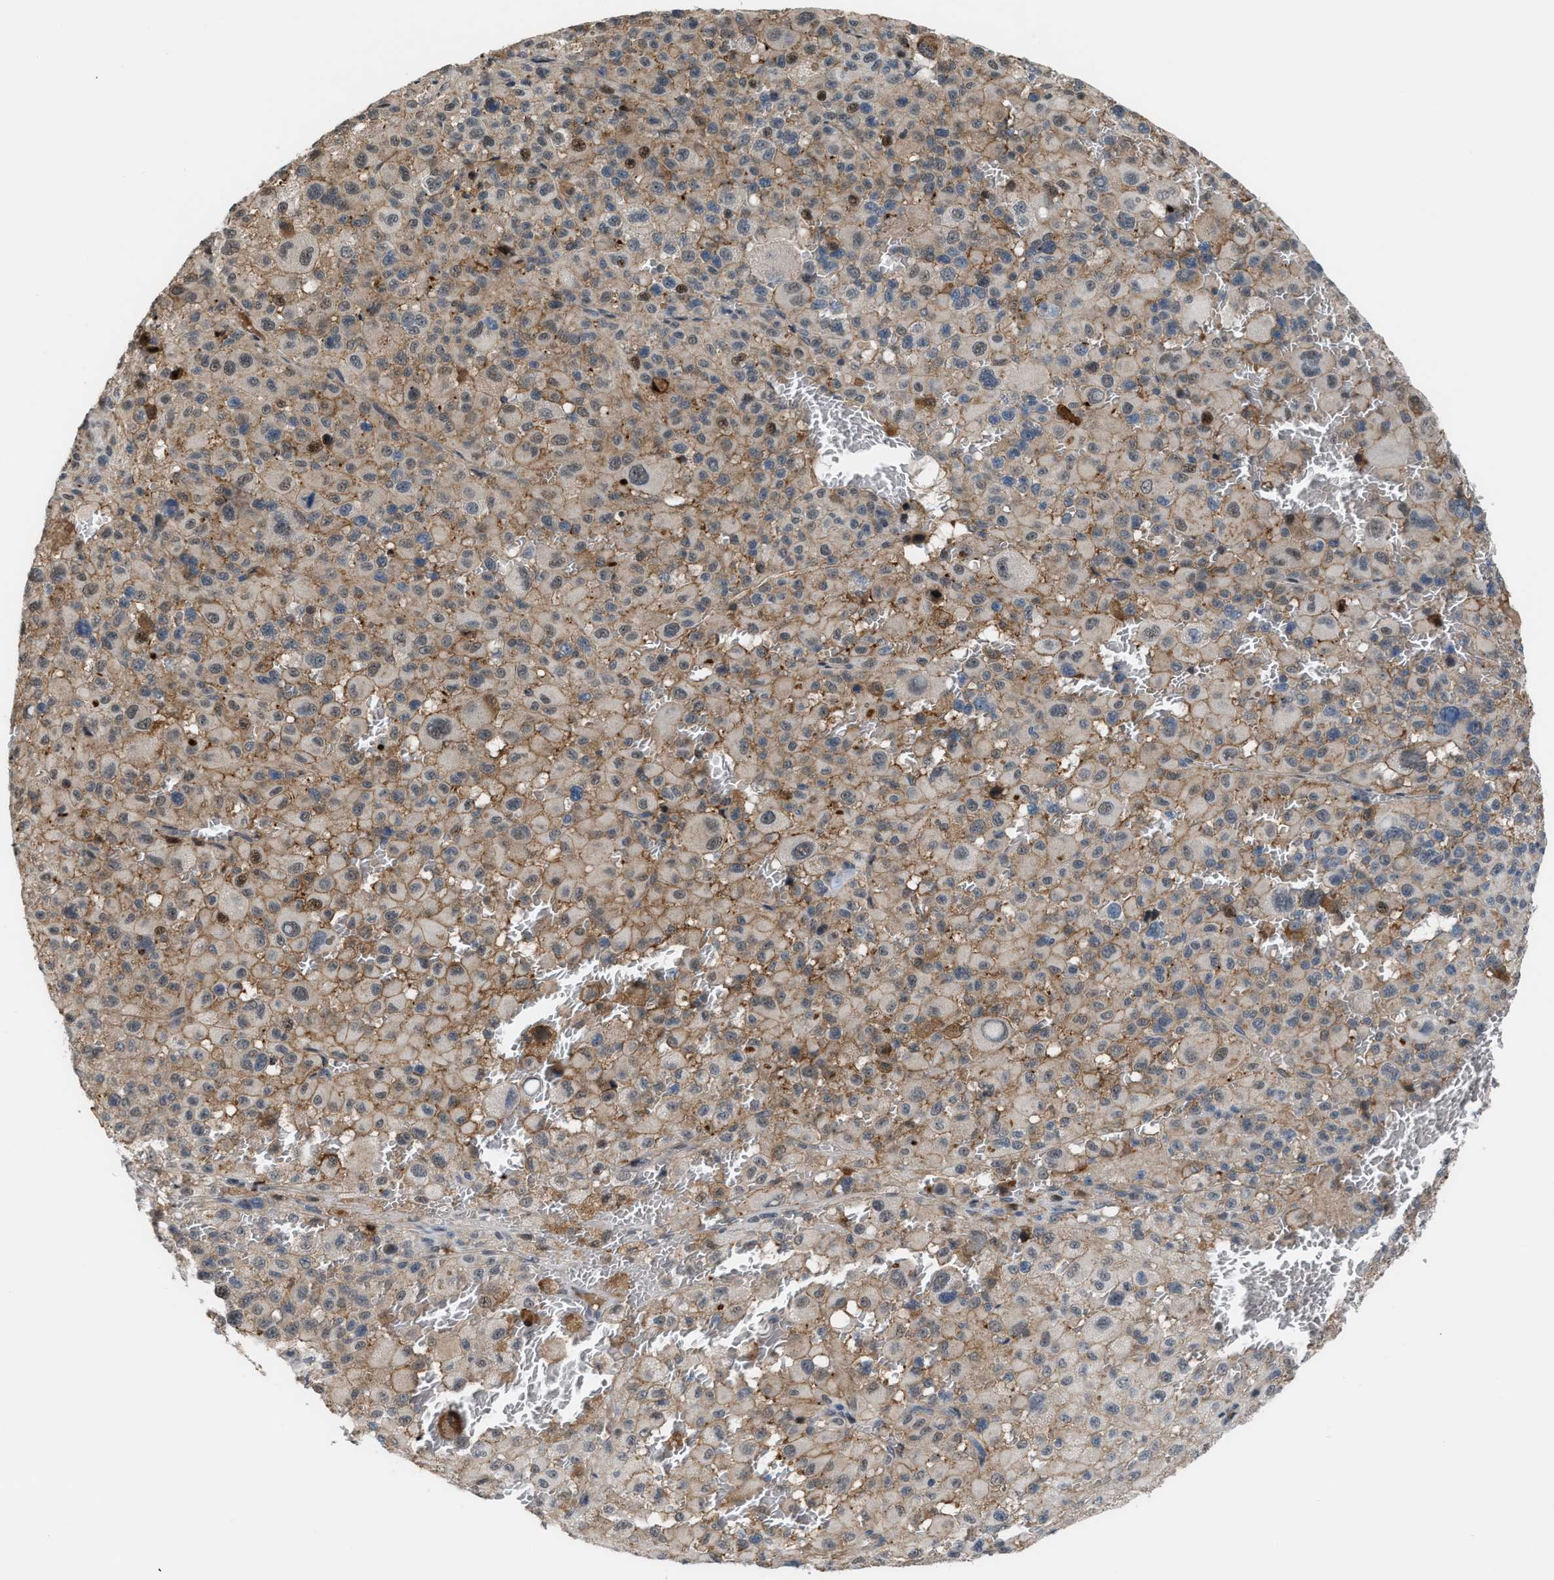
{"staining": {"intensity": "weak", "quantity": ">75%", "location": "cytoplasmic/membranous,nuclear"}, "tissue": "melanoma", "cell_type": "Tumor cells", "image_type": "cancer", "snomed": [{"axis": "morphology", "description": "Malignant melanoma, Metastatic site"}, {"axis": "topography", "description": "Skin"}], "caption": "A low amount of weak cytoplasmic/membranous and nuclear positivity is seen in about >75% of tumor cells in malignant melanoma (metastatic site) tissue. Using DAB (3,3'-diaminobenzidine) (brown) and hematoxylin (blue) stains, captured at high magnification using brightfield microscopy.", "gene": "RFFL", "patient": {"sex": "female", "age": 74}}